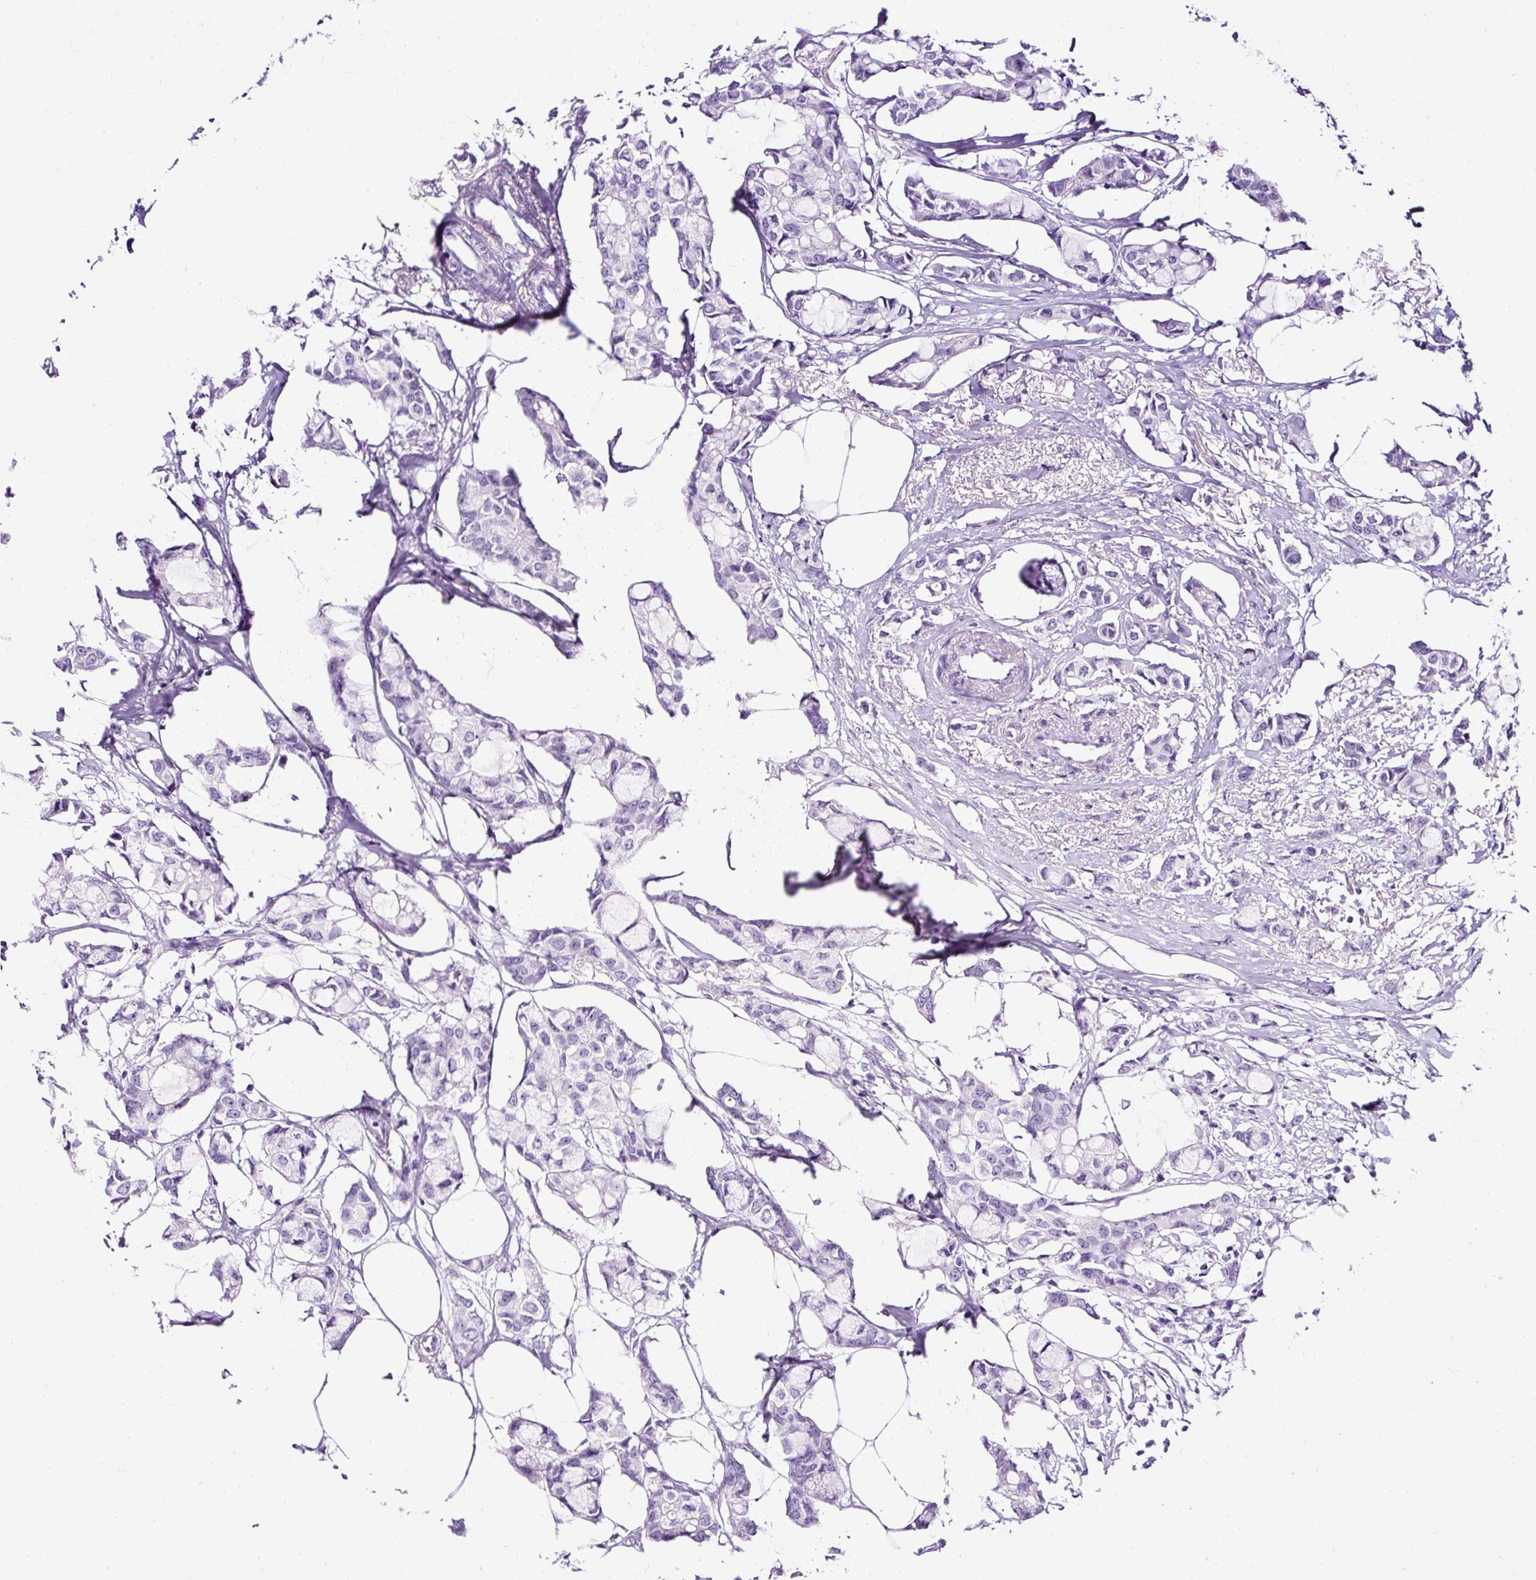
{"staining": {"intensity": "negative", "quantity": "none", "location": "none"}, "tissue": "breast cancer", "cell_type": "Tumor cells", "image_type": "cancer", "snomed": [{"axis": "morphology", "description": "Duct carcinoma"}, {"axis": "topography", "description": "Breast"}], "caption": "IHC photomicrograph of intraductal carcinoma (breast) stained for a protein (brown), which exhibits no positivity in tumor cells.", "gene": "NTS", "patient": {"sex": "female", "age": 73}}